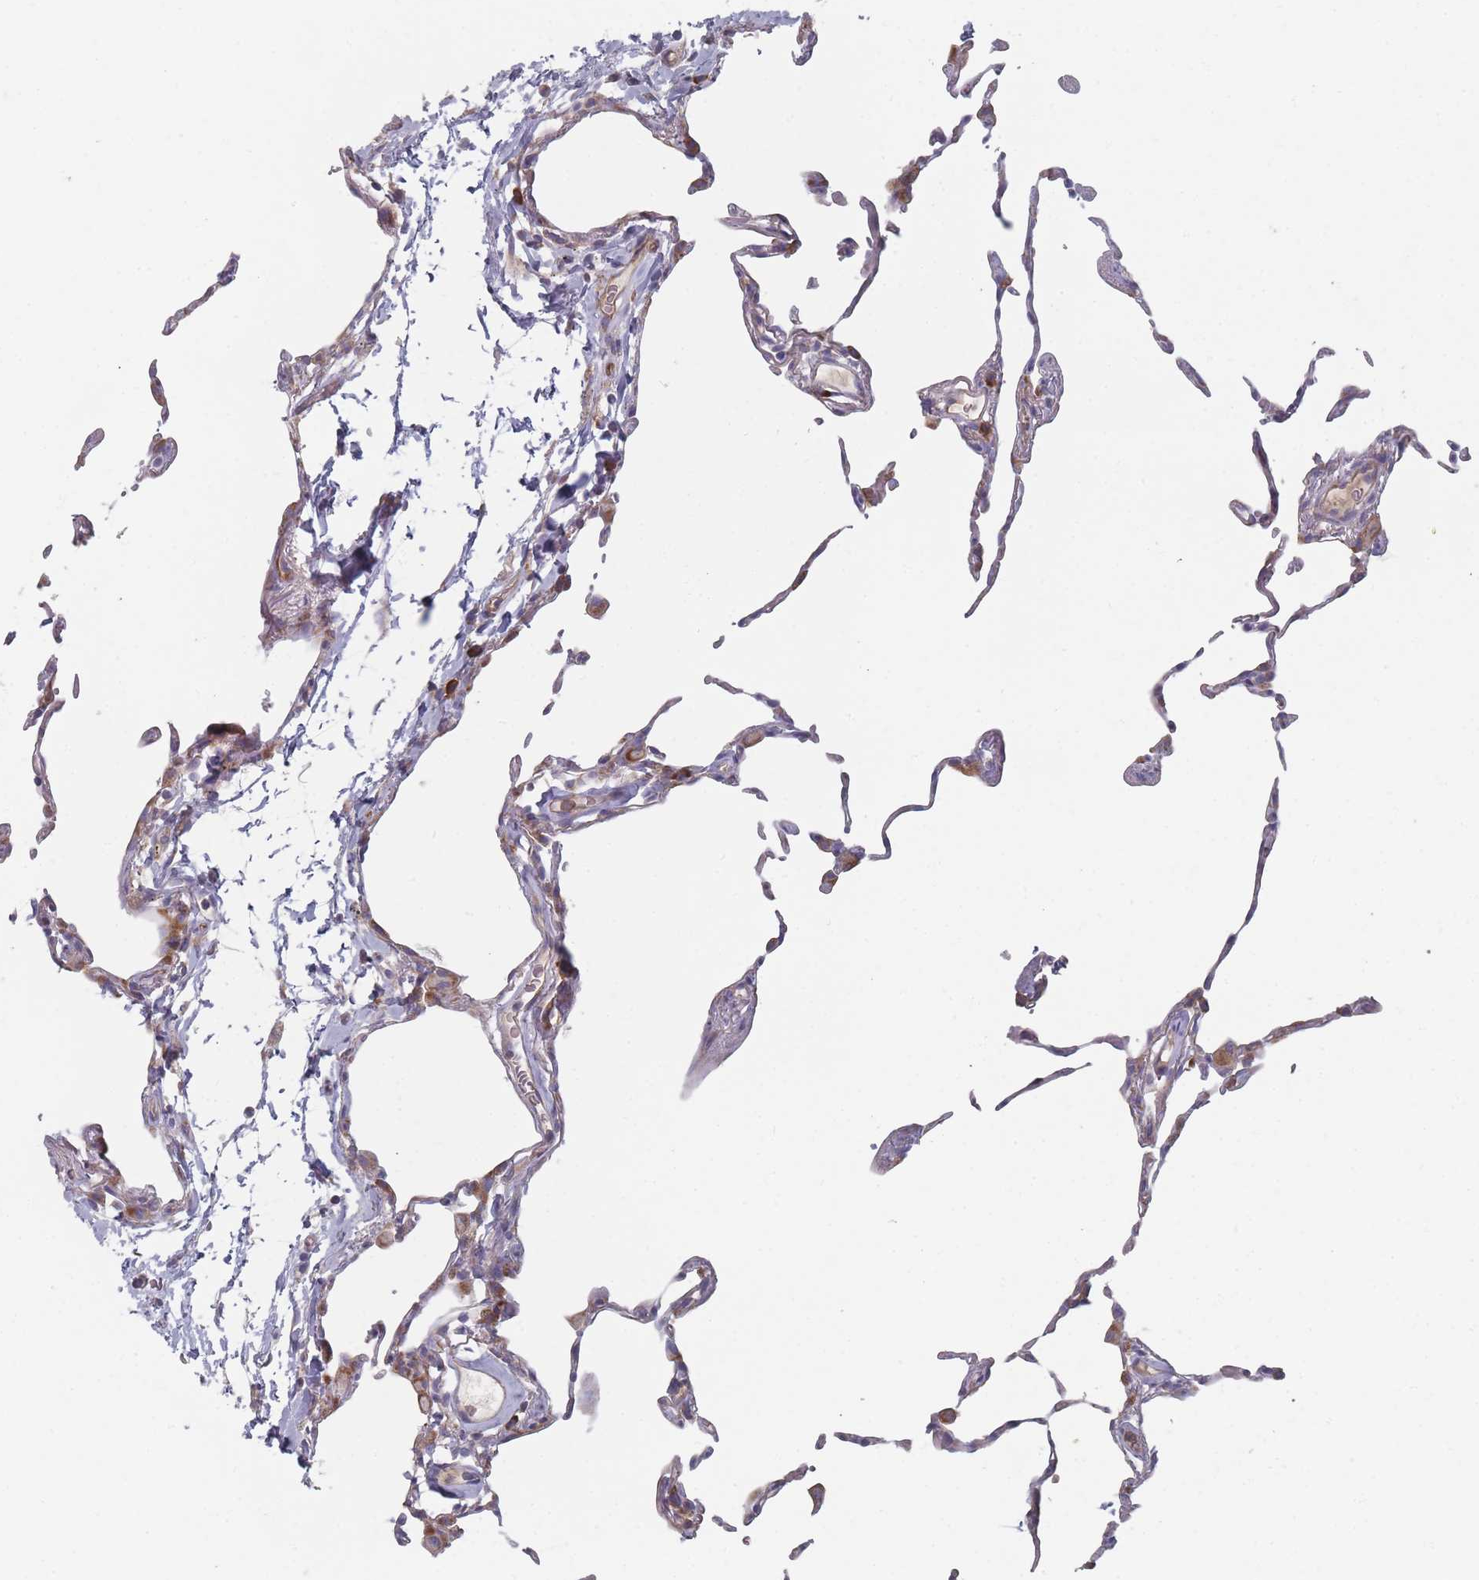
{"staining": {"intensity": "weak", "quantity": "<25%", "location": "cytoplasmic/membranous"}, "tissue": "lung", "cell_type": "Alveolar cells", "image_type": "normal", "snomed": [{"axis": "morphology", "description": "Normal tissue, NOS"}, {"axis": "topography", "description": "Lung"}], "caption": "This histopathology image is of normal lung stained with immunohistochemistry to label a protein in brown with the nuclei are counter-stained blue. There is no staining in alveolar cells. (DAB IHC visualized using brightfield microscopy, high magnification).", "gene": "CACNG5", "patient": {"sex": "female", "age": 57}}